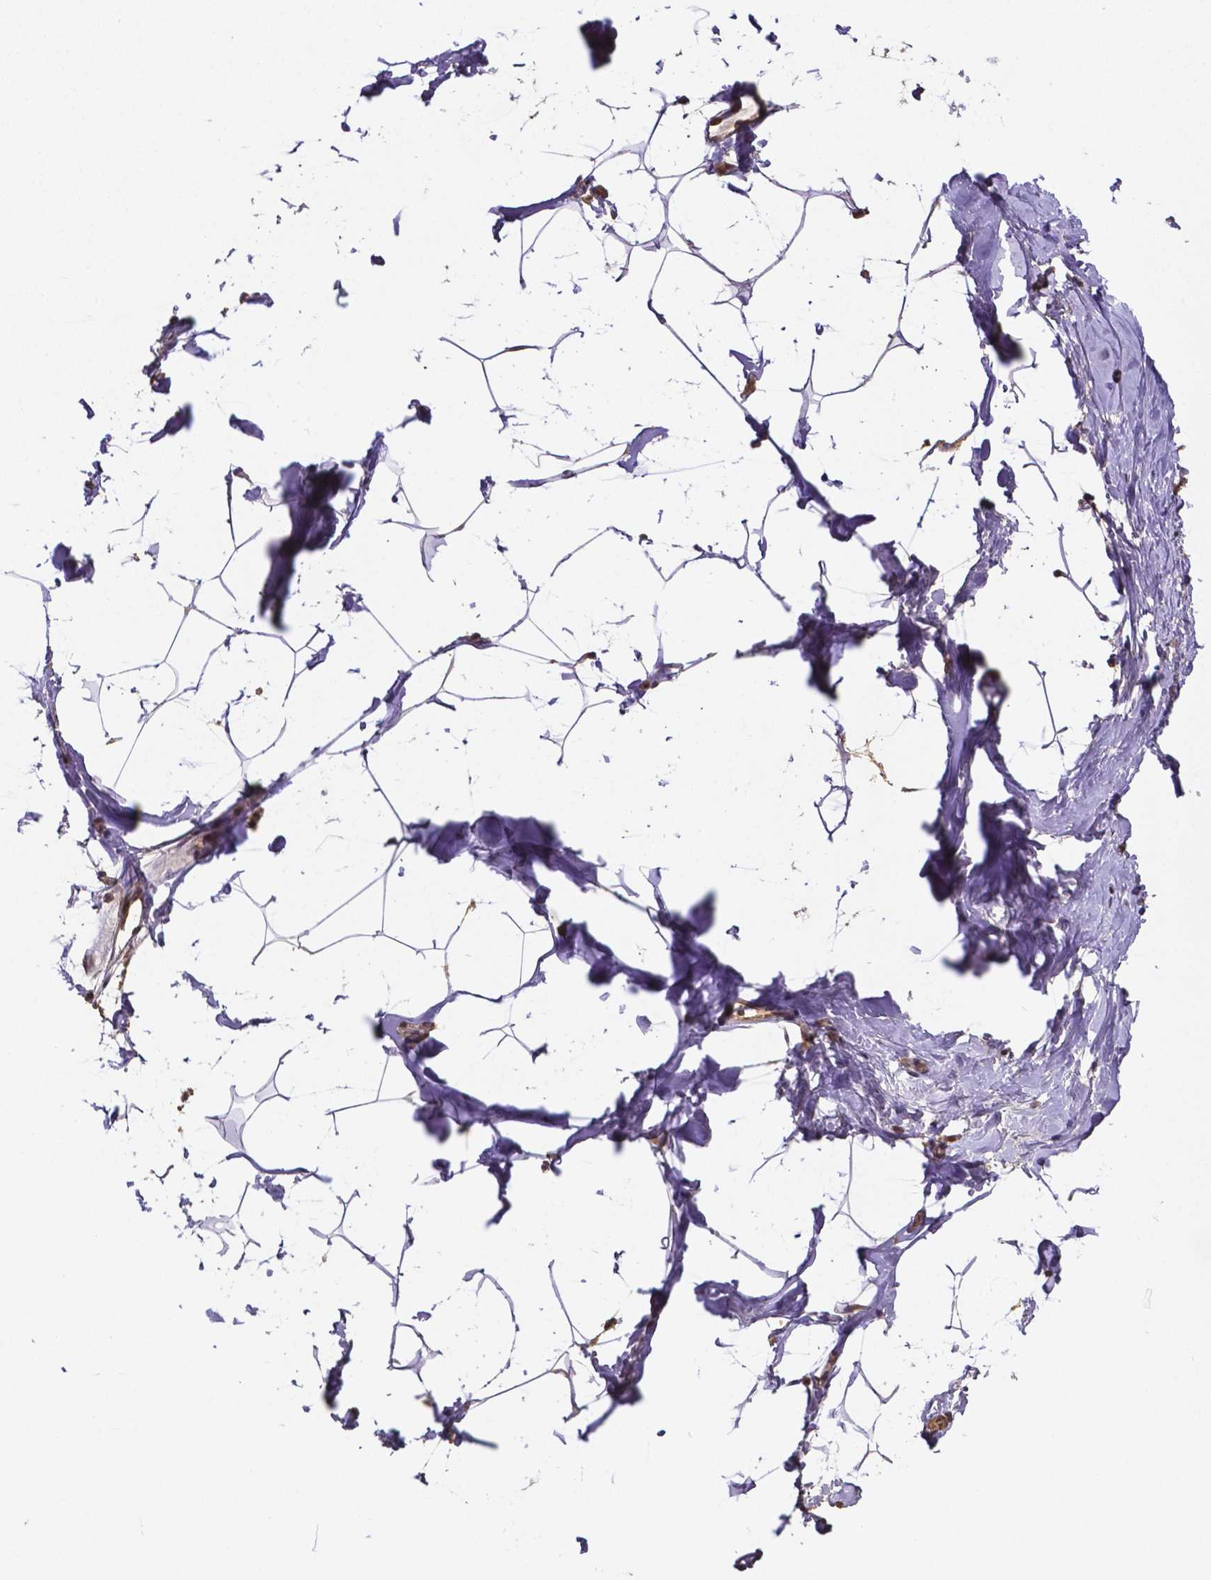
{"staining": {"intensity": "negative", "quantity": "none", "location": "none"}, "tissue": "breast", "cell_type": "Adipocytes", "image_type": "normal", "snomed": [{"axis": "morphology", "description": "Normal tissue, NOS"}, {"axis": "topography", "description": "Breast"}], "caption": "The IHC photomicrograph has no significant expression in adipocytes of breast. (DAB (3,3'-diaminobenzidine) IHC visualized using brightfield microscopy, high magnification).", "gene": "RNF123", "patient": {"sex": "female", "age": 32}}